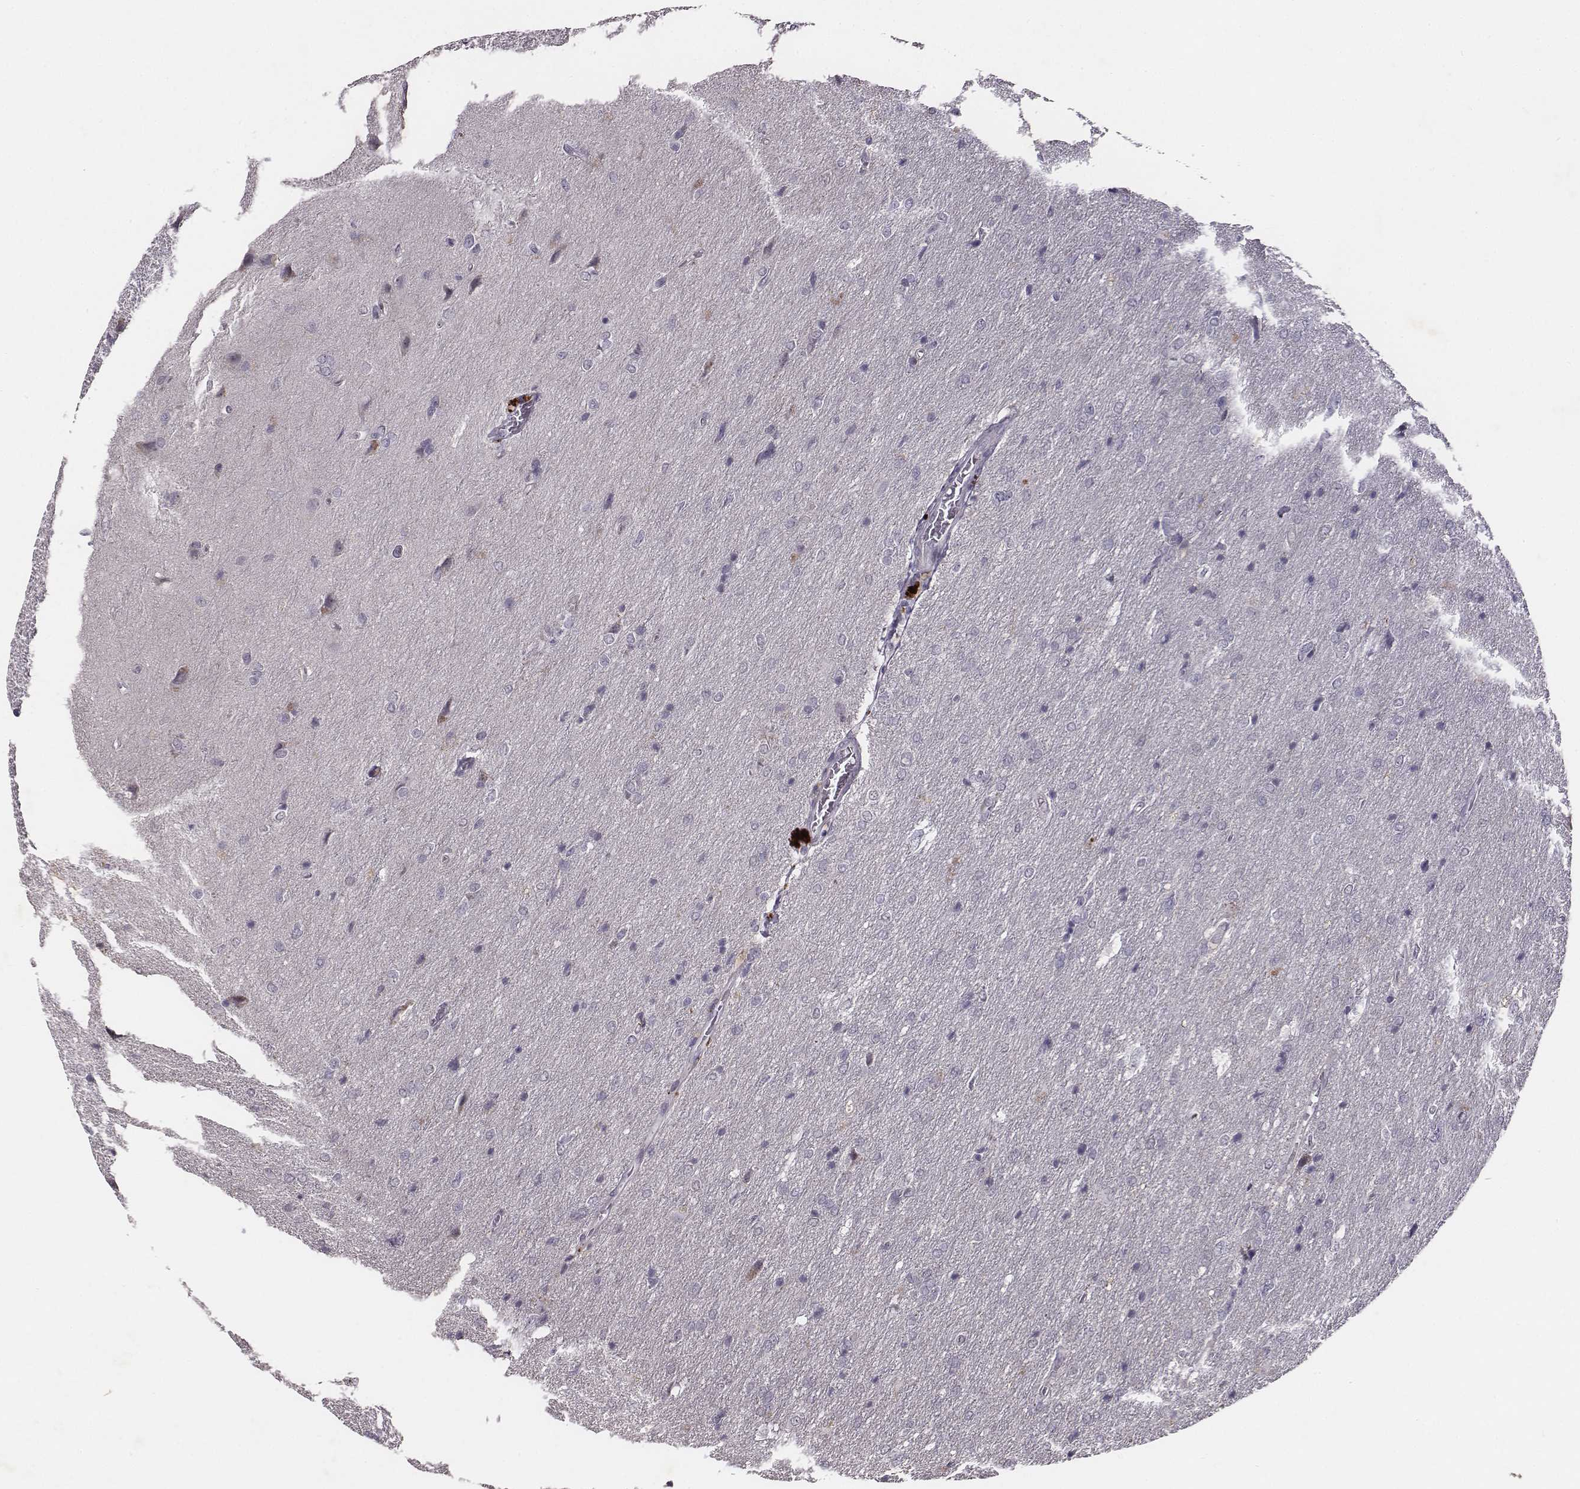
{"staining": {"intensity": "negative", "quantity": "none", "location": "none"}, "tissue": "glioma", "cell_type": "Tumor cells", "image_type": "cancer", "snomed": [{"axis": "morphology", "description": "Glioma, malignant, High grade"}, {"axis": "topography", "description": "Brain"}], "caption": "Malignant high-grade glioma was stained to show a protein in brown. There is no significant staining in tumor cells.", "gene": "SLC22A6", "patient": {"sex": "male", "age": 53}}